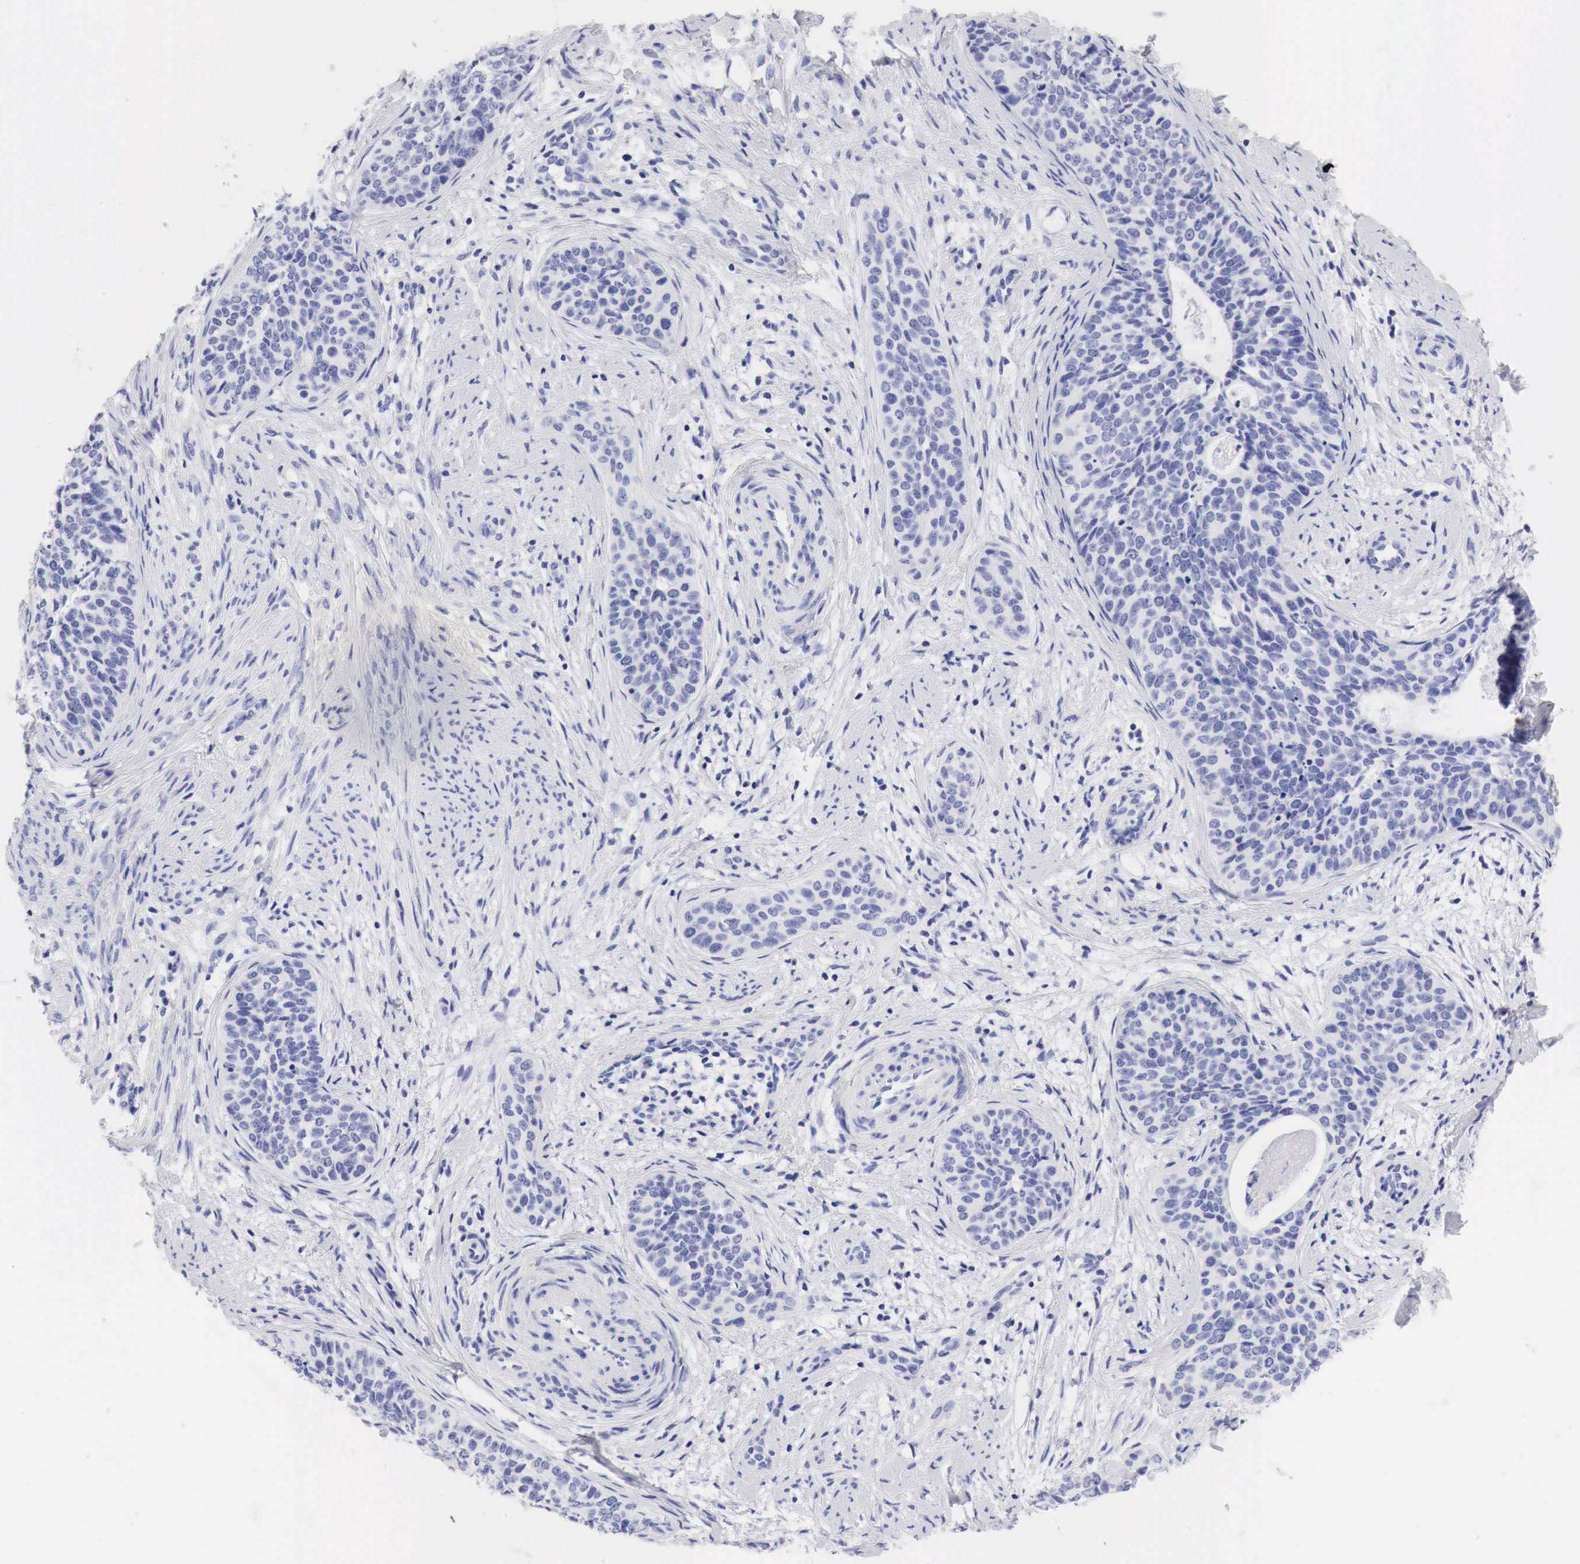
{"staining": {"intensity": "negative", "quantity": "none", "location": "none"}, "tissue": "cervical cancer", "cell_type": "Tumor cells", "image_type": "cancer", "snomed": [{"axis": "morphology", "description": "Squamous cell carcinoma, NOS"}, {"axis": "topography", "description": "Cervix"}], "caption": "DAB immunohistochemical staining of human squamous cell carcinoma (cervical) exhibits no significant staining in tumor cells. (DAB IHC, high magnification).", "gene": "TYR", "patient": {"sex": "female", "age": 34}}